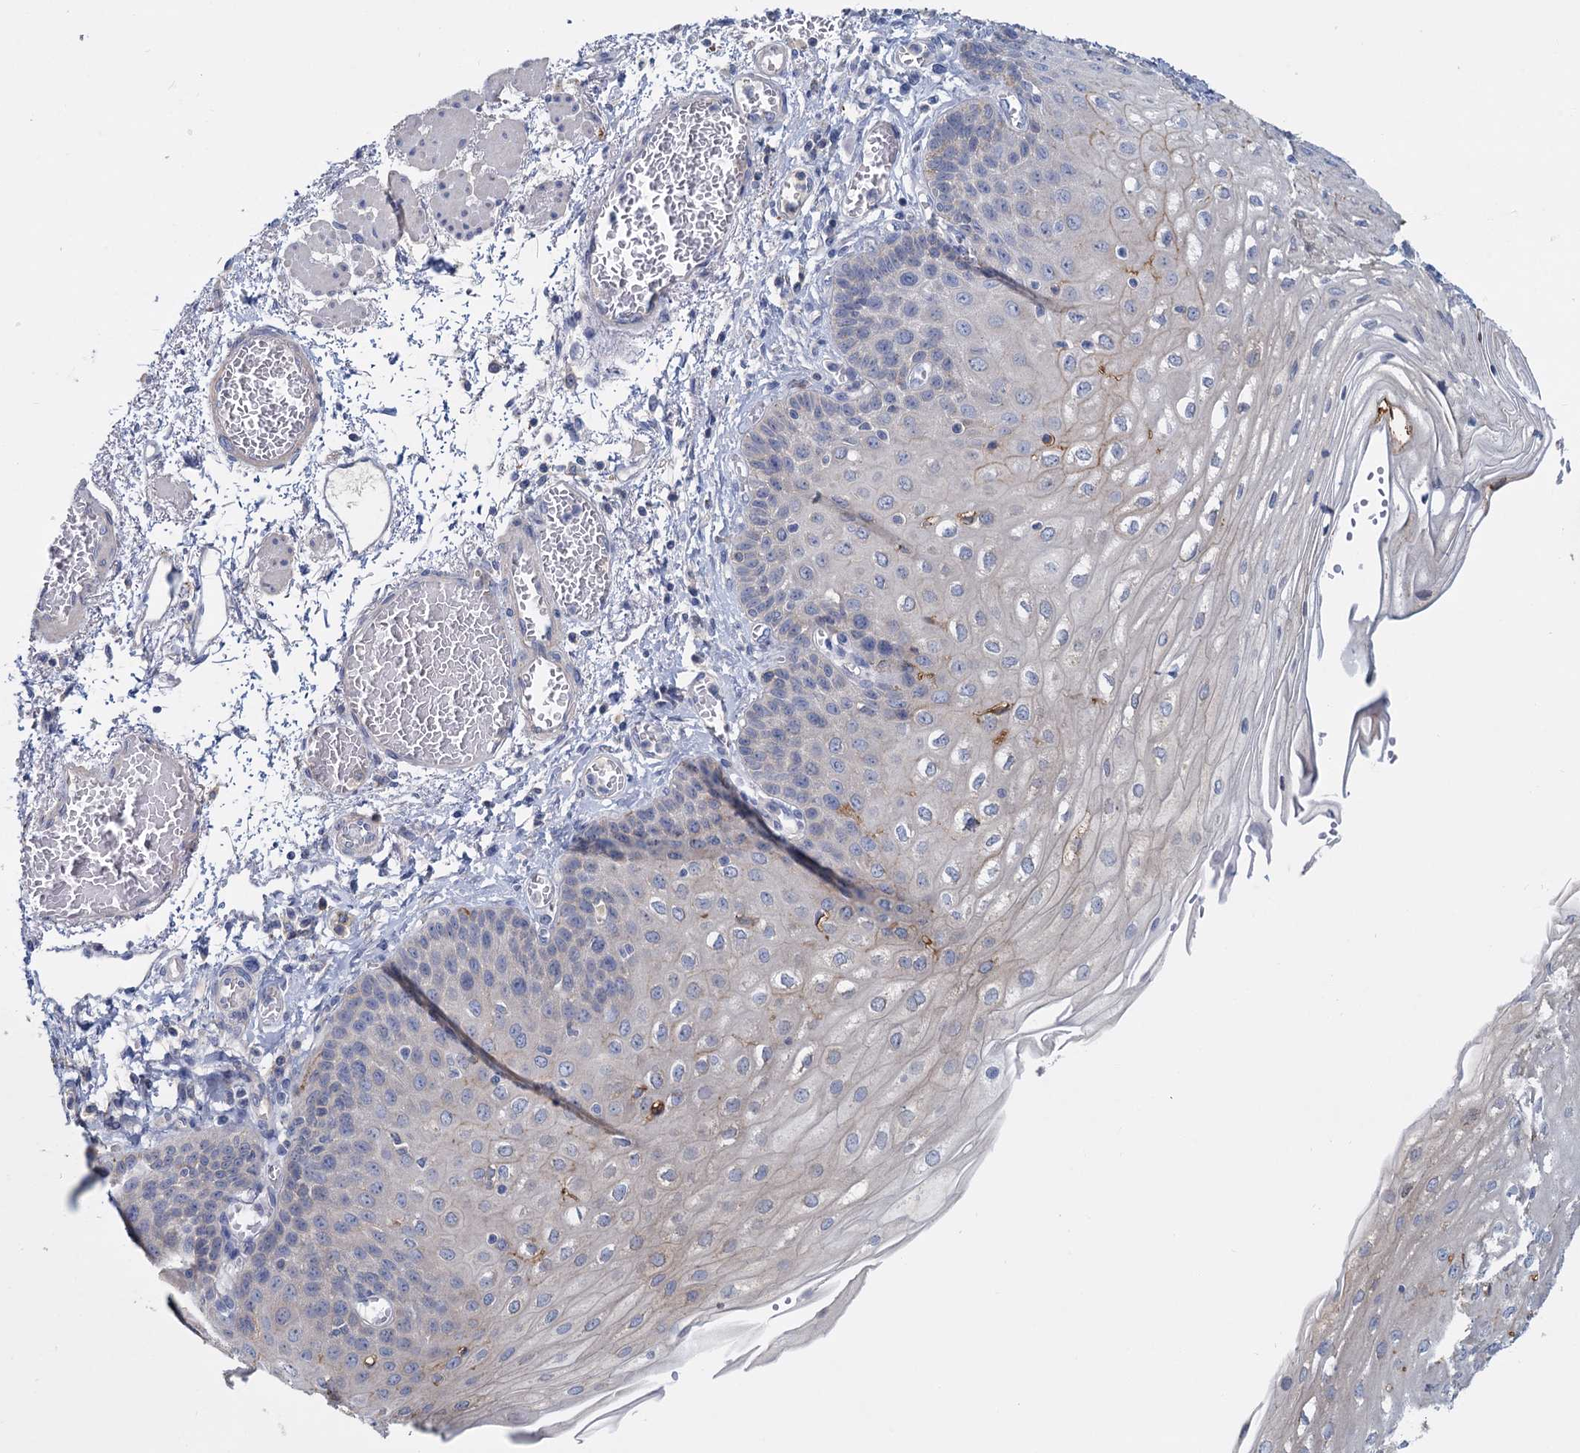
{"staining": {"intensity": "negative", "quantity": "none", "location": "none"}, "tissue": "esophagus", "cell_type": "Squamous epithelial cells", "image_type": "normal", "snomed": [{"axis": "morphology", "description": "Normal tissue, NOS"}, {"axis": "topography", "description": "Esophagus"}], "caption": "This micrograph is of benign esophagus stained with immunohistochemistry (IHC) to label a protein in brown with the nuclei are counter-stained blue. There is no positivity in squamous epithelial cells.", "gene": "ACSM3", "patient": {"sex": "male", "age": 81}}